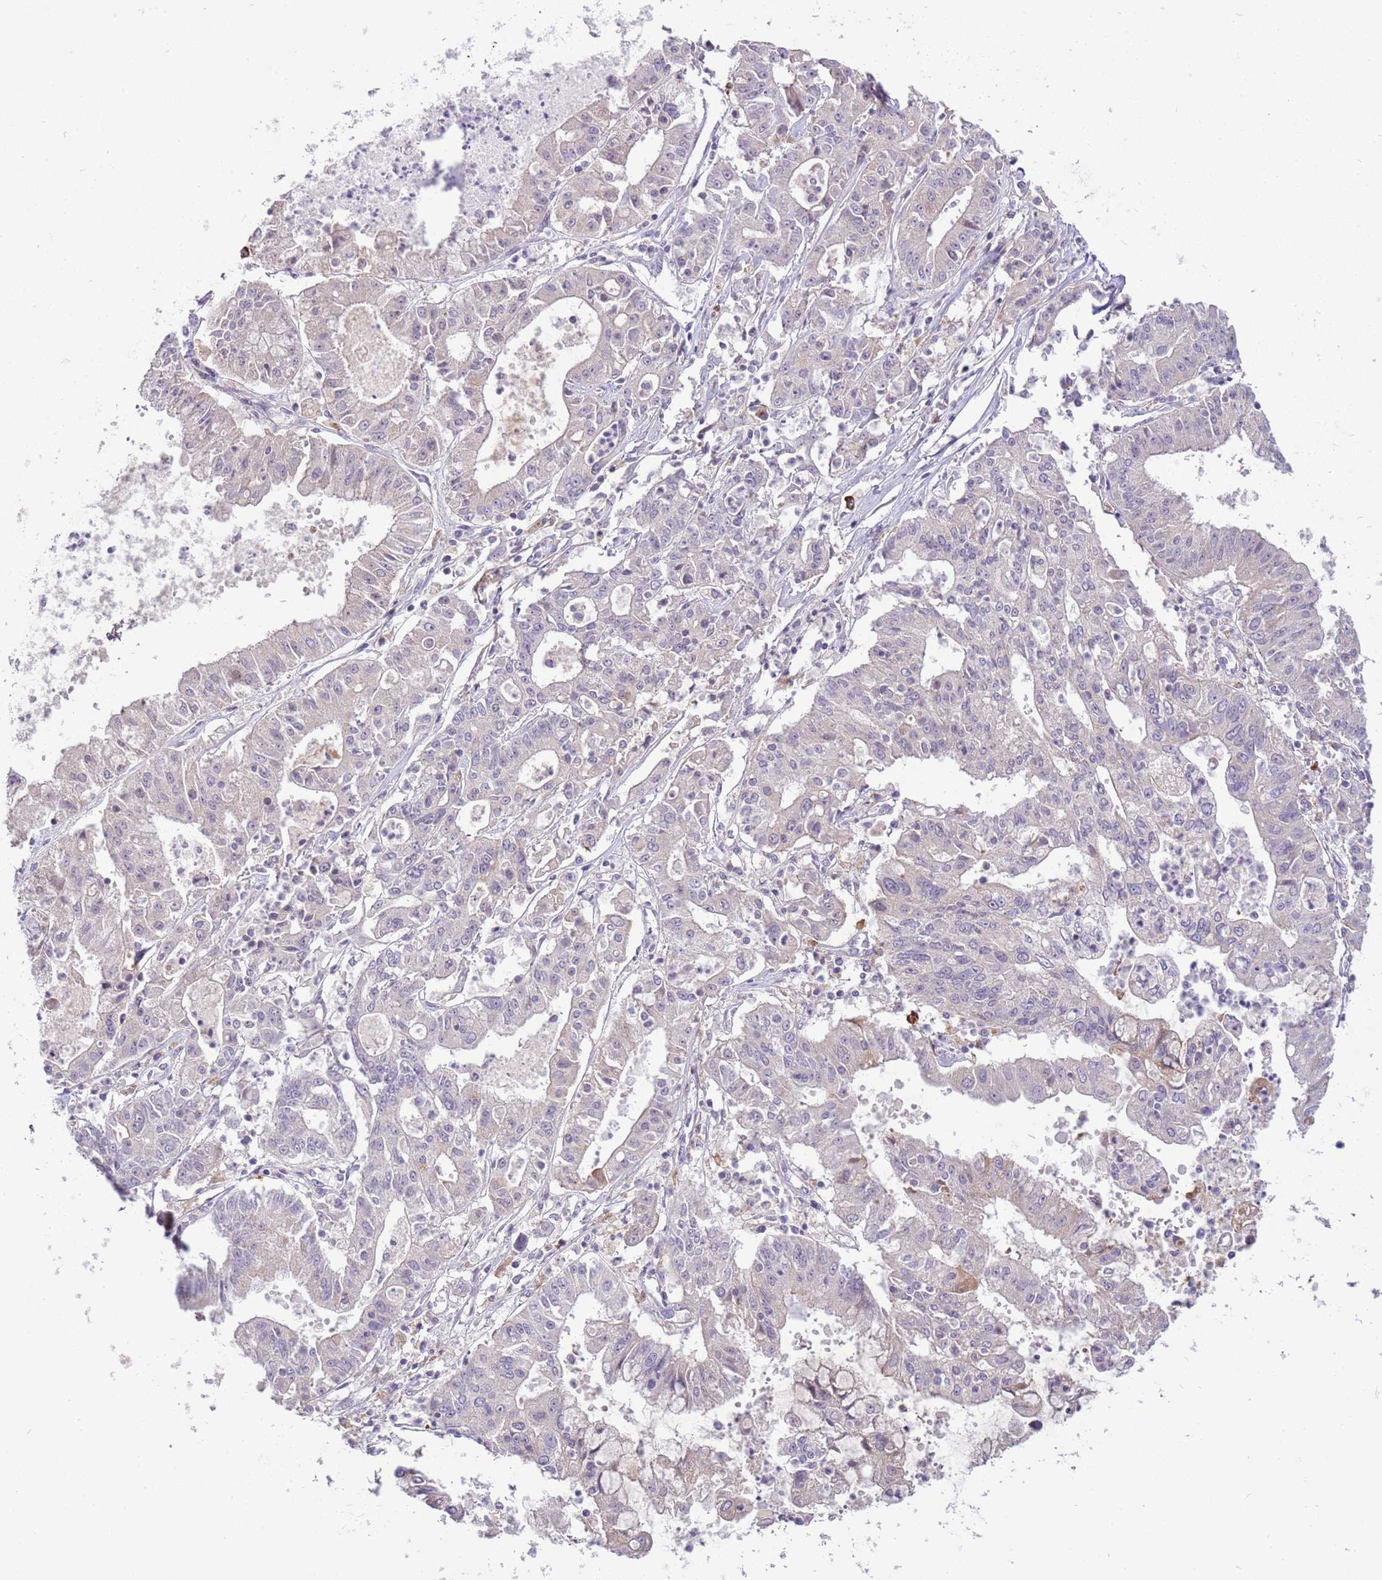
{"staining": {"intensity": "negative", "quantity": "none", "location": "none"}, "tissue": "ovarian cancer", "cell_type": "Tumor cells", "image_type": "cancer", "snomed": [{"axis": "morphology", "description": "Cystadenocarcinoma, mucinous, NOS"}, {"axis": "topography", "description": "Ovary"}], "caption": "Immunohistochemistry (IHC) image of ovarian cancer (mucinous cystadenocarcinoma) stained for a protein (brown), which demonstrates no expression in tumor cells. Brightfield microscopy of IHC stained with DAB (3,3'-diaminobenzidine) (brown) and hematoxylin (blue), captured at high magnification.", "gene": "SCAMP5", "patient": {"sex": "female", "age": 70}}